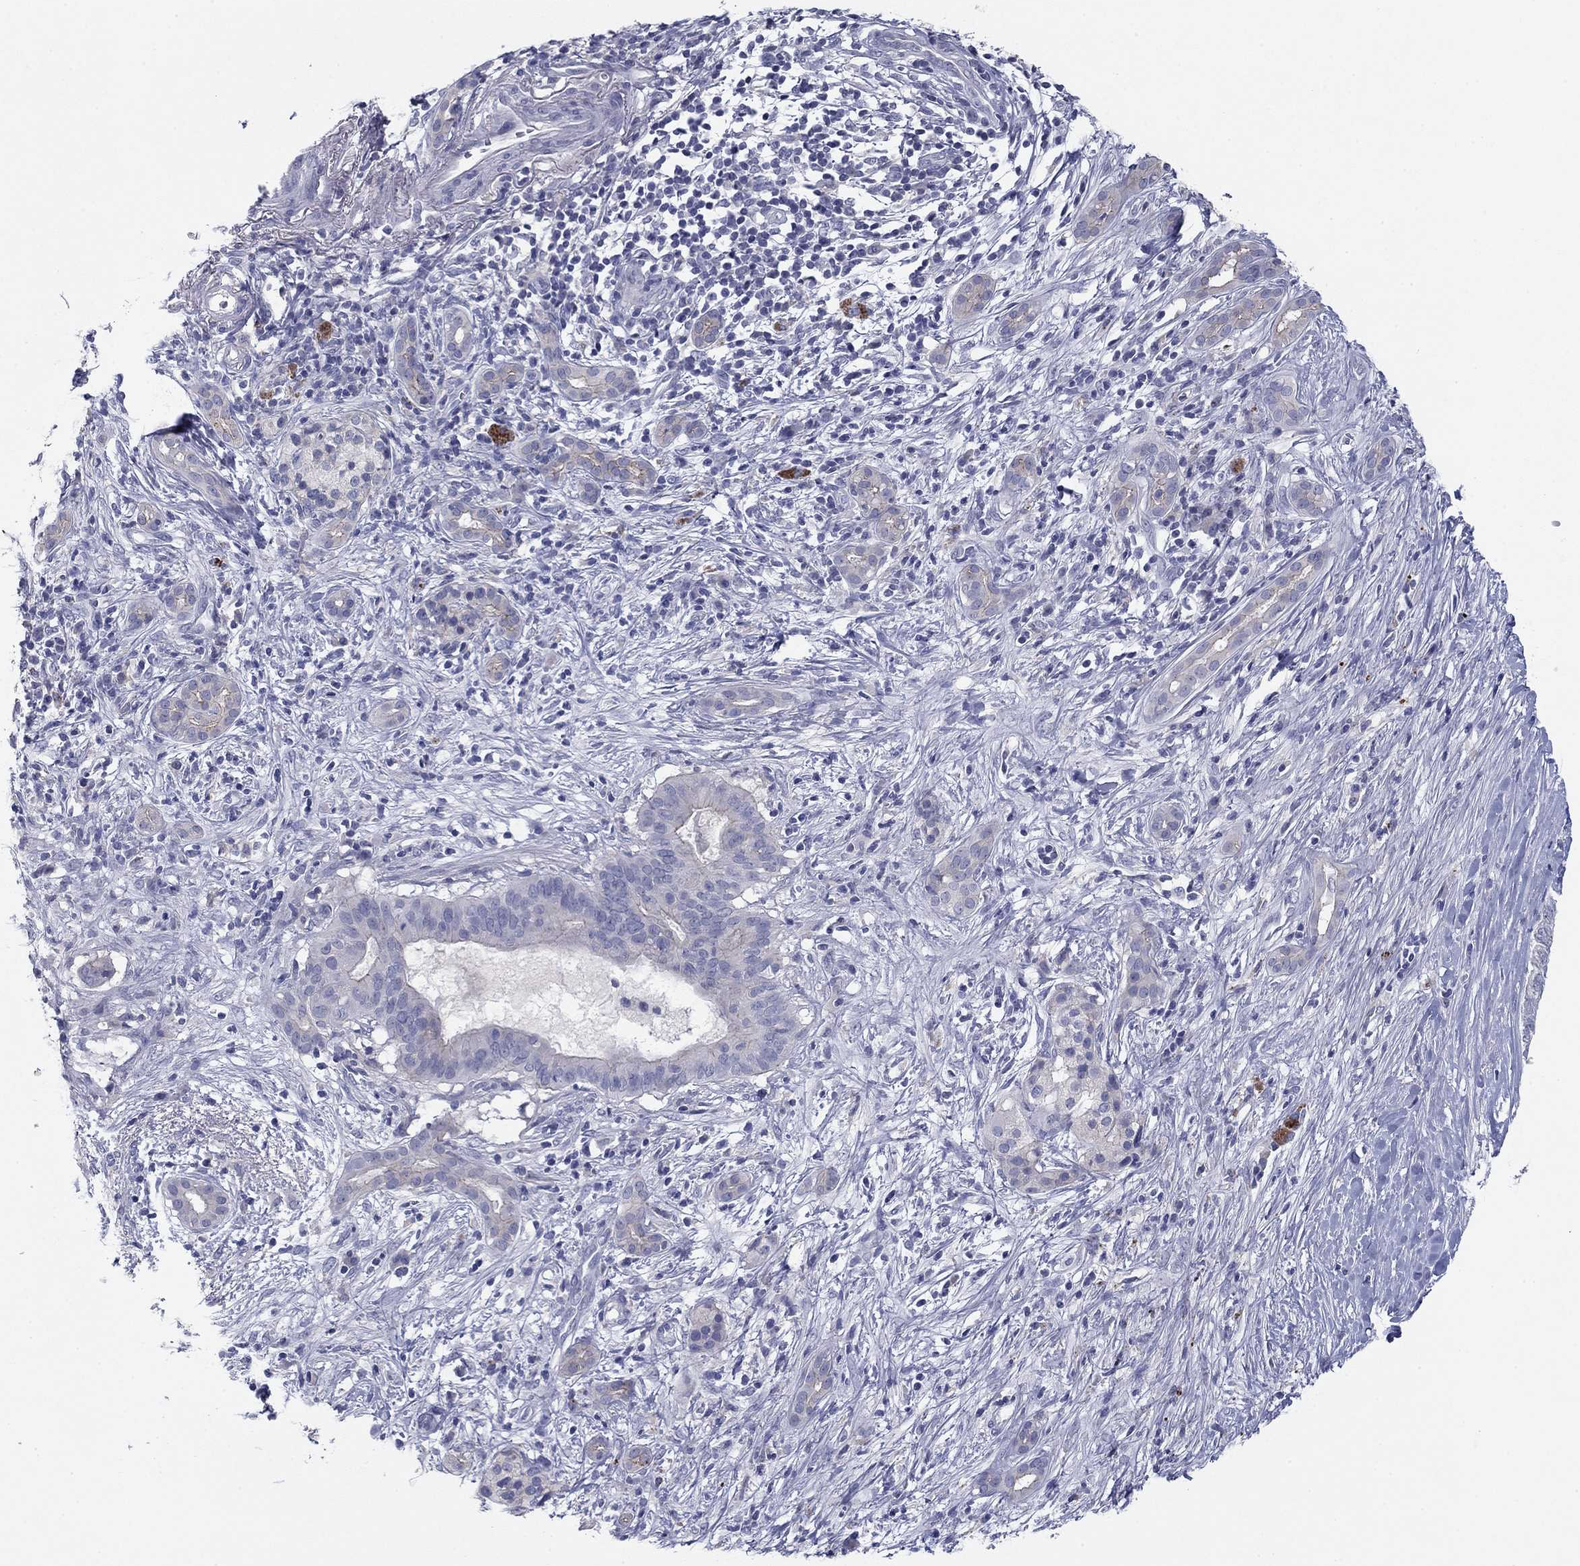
{"staining": {"intensity": "negative", "quantity": "none", "location": "none"}, "tissue": "pancreatic cancer", "cell_type": "Tumor cells", "image_type": "cancer", "snomed": [{"axis": "morphology", "description": "Adenocarcinoma, NOS"}, {"axis": "topography", "description": "Pancreas"}], "caption": "The photomicrograph shows no staining of tumor cells in adenocarcinoma (pancreatic). The staining was performed using DAB to visualize the protein expression in brown, while the nuclei were stained in blue with hematoxylin (Magnification: 20x).", "gene": "CNTNAP4", "patient": {"sex": "male", "age": 61}}